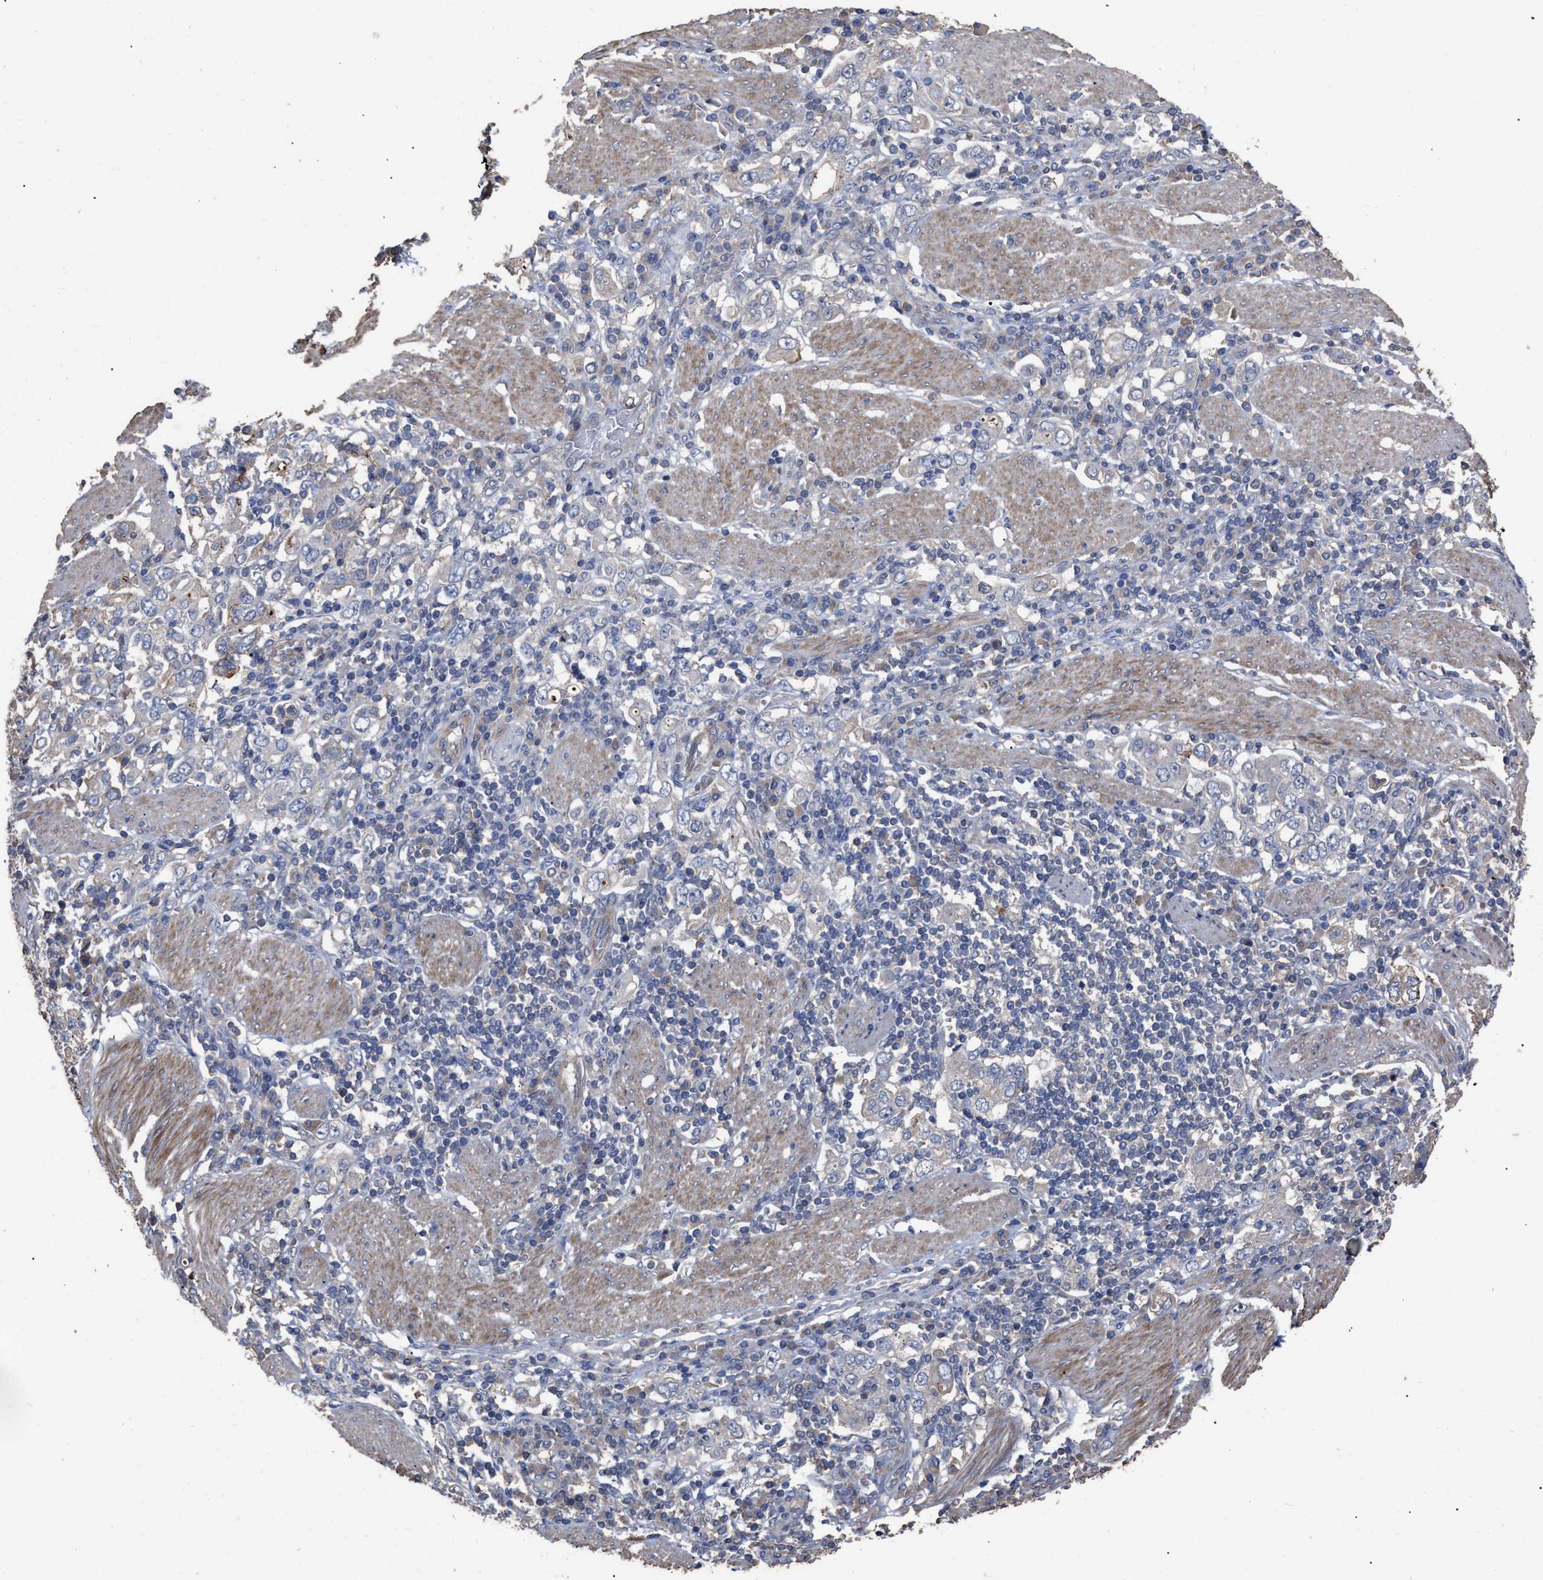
{"staining": {"intensity": "negative", "quantity": "none", "location": "none"}, "tissue": "stomach cancer", "cell_type": "Tumor cells", "image_type": "cancer", "snomed": [{"axis": "morphology", "description": "Adenocarcinoma, NOS"}, {"axis": "topography", "description": "Stomach, upper"}], "caption": "High magnification brightfield microscopy of adenocarcinoma (stomach) stained with DAB (3,3'-diaminobenzidine) (brown) and counterstained with hematoxylin (blue): tumor cells show no significant staining.", "gene": "BTN2A1", "patient": {"sex": "male", "age": 62}}